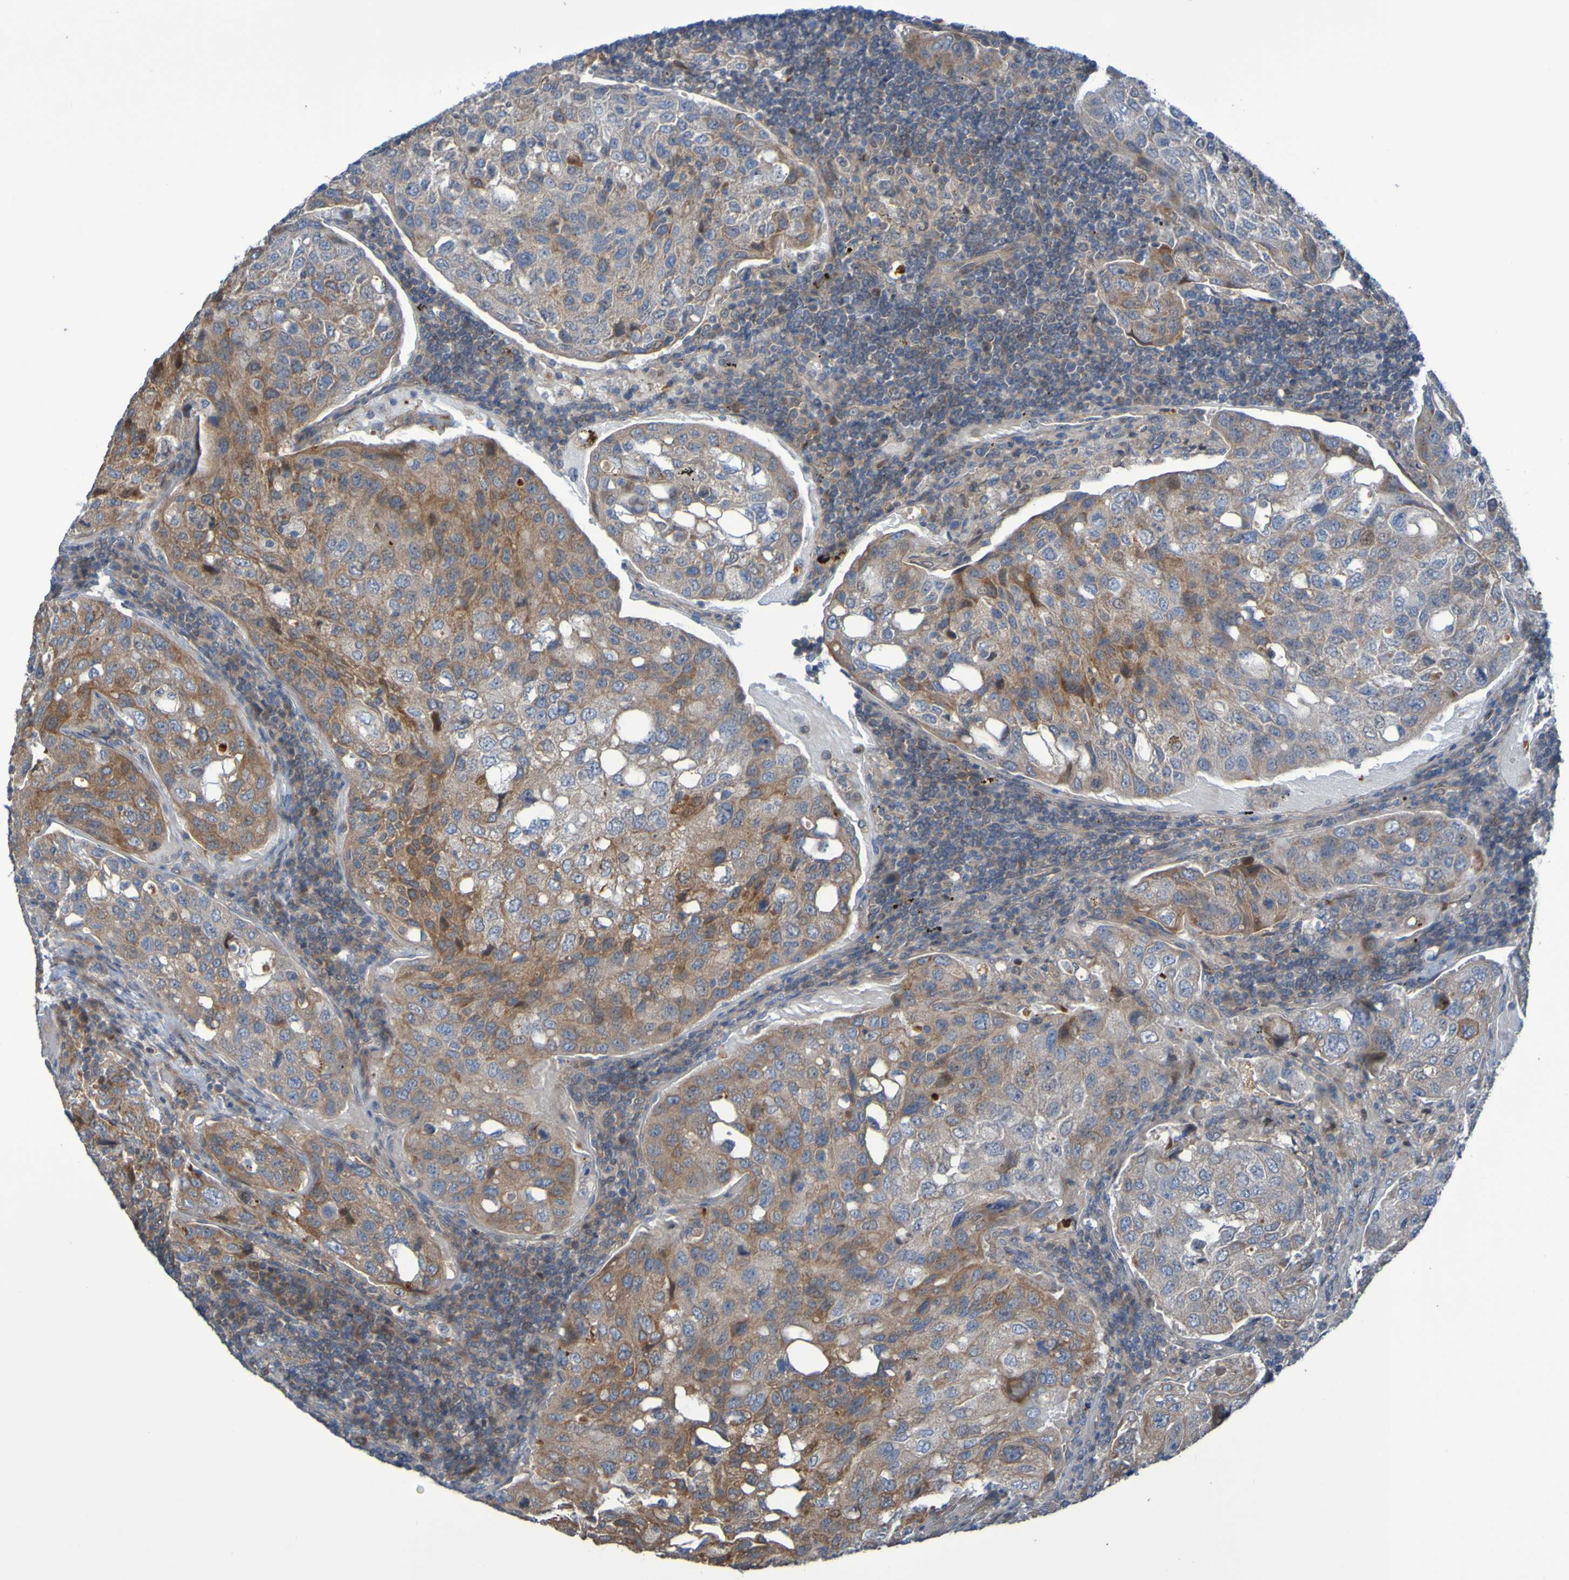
{"staining": {"intensity": "moderate", "quantity": ">75%", "location": "cytoplasmic/membranous"}, "tissue": "urothelial cancer", "cell_type": "Tumor cells", "image_type": "cancer", "snomed": [{"axis": "morphology", "description": "Urothelial carcinoma, High grade"}, {"axis": "topography", "description": "Lymph node"}, {"axis": "topography", "description": "Urinary bladder"}], "caption": "Protein staining demonstrates moderate cytoplasmic/membranous positivity in about >75% of tumor cells in urothelial cancer. (IHC, brightfield microscopy, high magnification).", "gene": "NPRL3", "patient": {"sex": "male", "age": 51}}